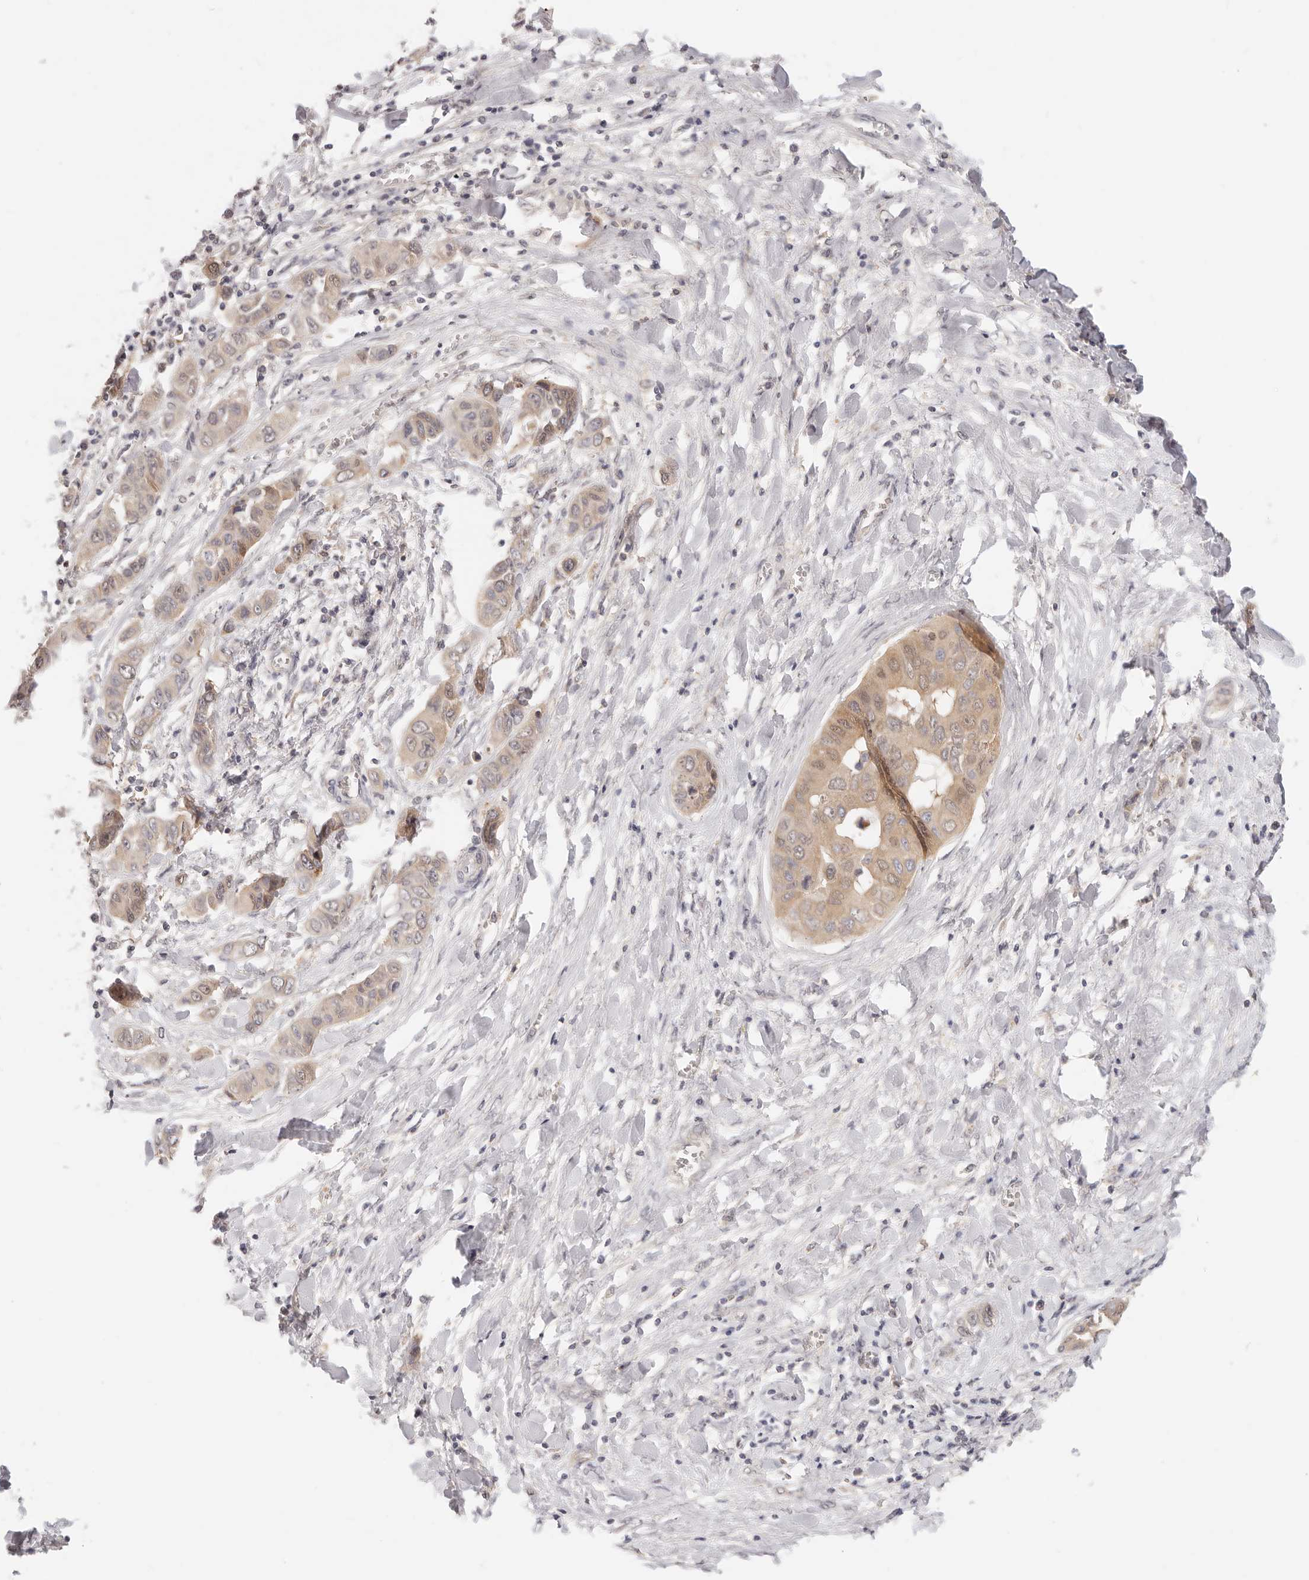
{"staining": {"intensity": "weak", "quantity": ">75%", "location": "cytoplasmic/membranous"}, "tissue": "liver cancer", "cell_type": "Tumor cells", "image_type": "cancer", "snomed": [{"axis": "morphology", "description": "Cholangiocarcinoma"}, {"axis": "topography", "description": "Liver"}], "caption": "Human liver cancer stained with a brown dye demonstrates weak cytoplasmic/membranous positive positivity in approximately >75% of tumor cells.", "gene": "GGPS1", "patient": {"sex": "female", "age": 52}}